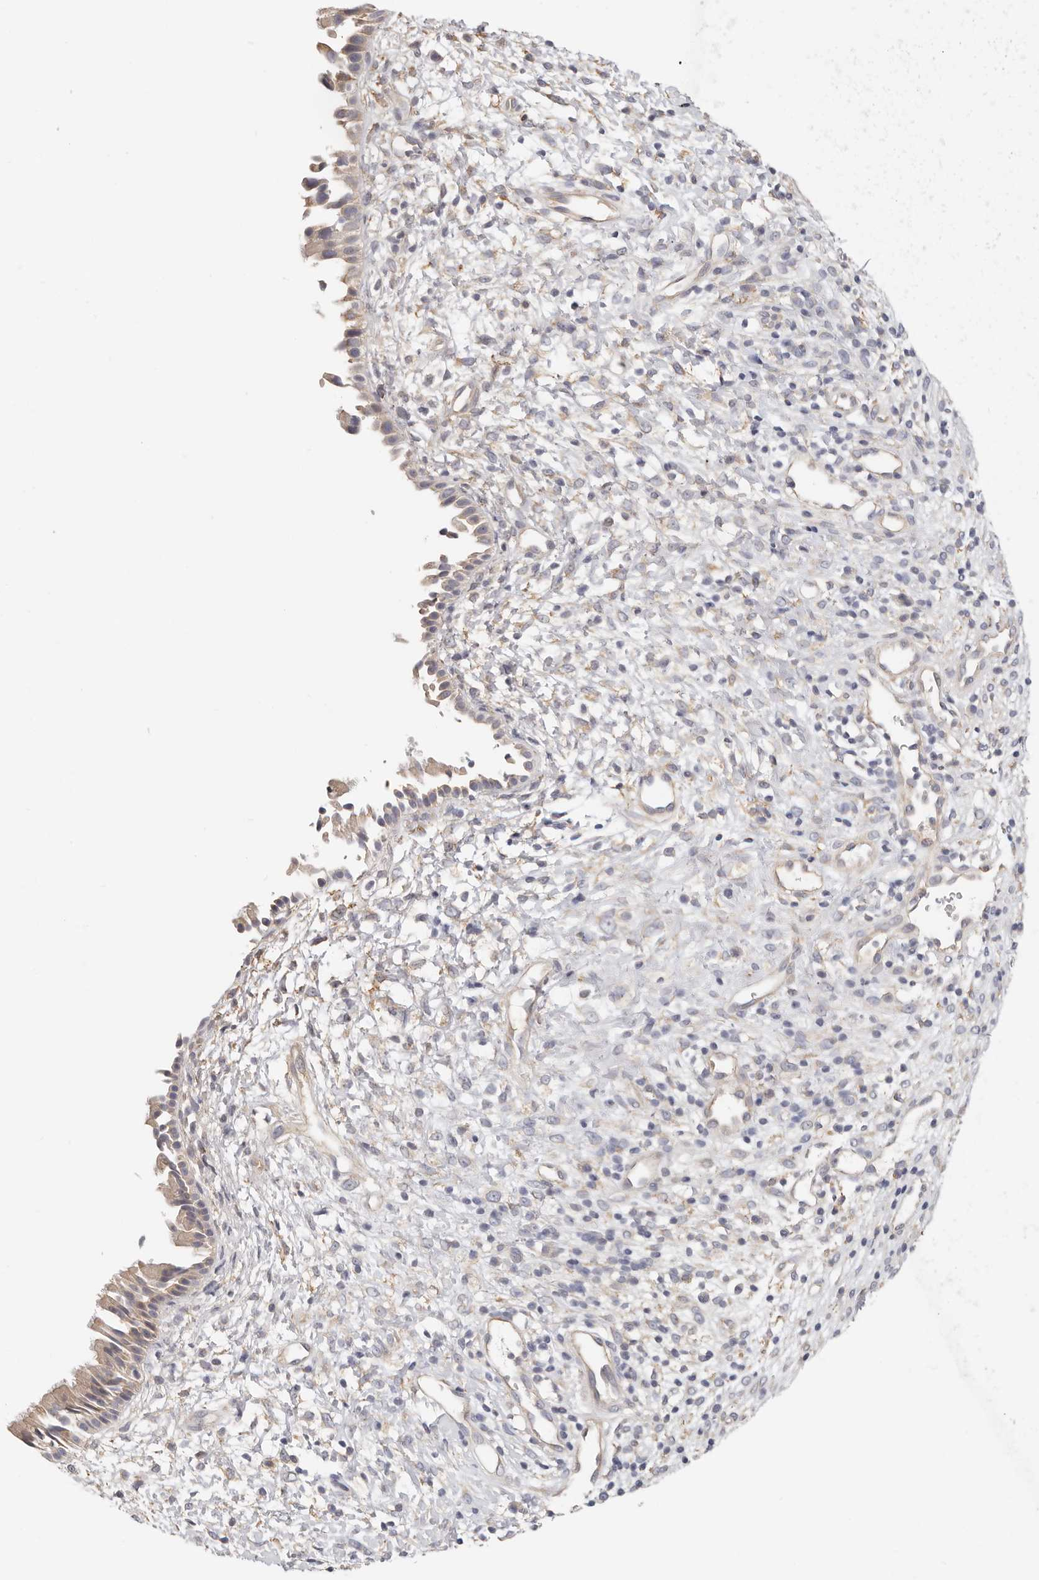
{"staining": {"intensity": "weak", "quantity": ">75%", "location": "cytoplasmic/membranous"}, "tissue": "nasopharynx", "cell_type": "Respiratory epithelial cells", "image_type": "normal", "snomed": [{"axis": "morphology", "description": "Normal tissue, NOS"}, {"axis": "topography", "description": "Nasopharynx"}], "caption": "IHC histopathology image of unremarkable nasopharynx: human nasopharynx stained using IHC shows low levels of weak protein expression localized specifically in the cytoplasmic/membranous of respiratory epithelial cells, appearing as a cytoplasmic/membranous brown color.", "gene": "AFDN", "patient": {"sex": "male", "age": 22}}